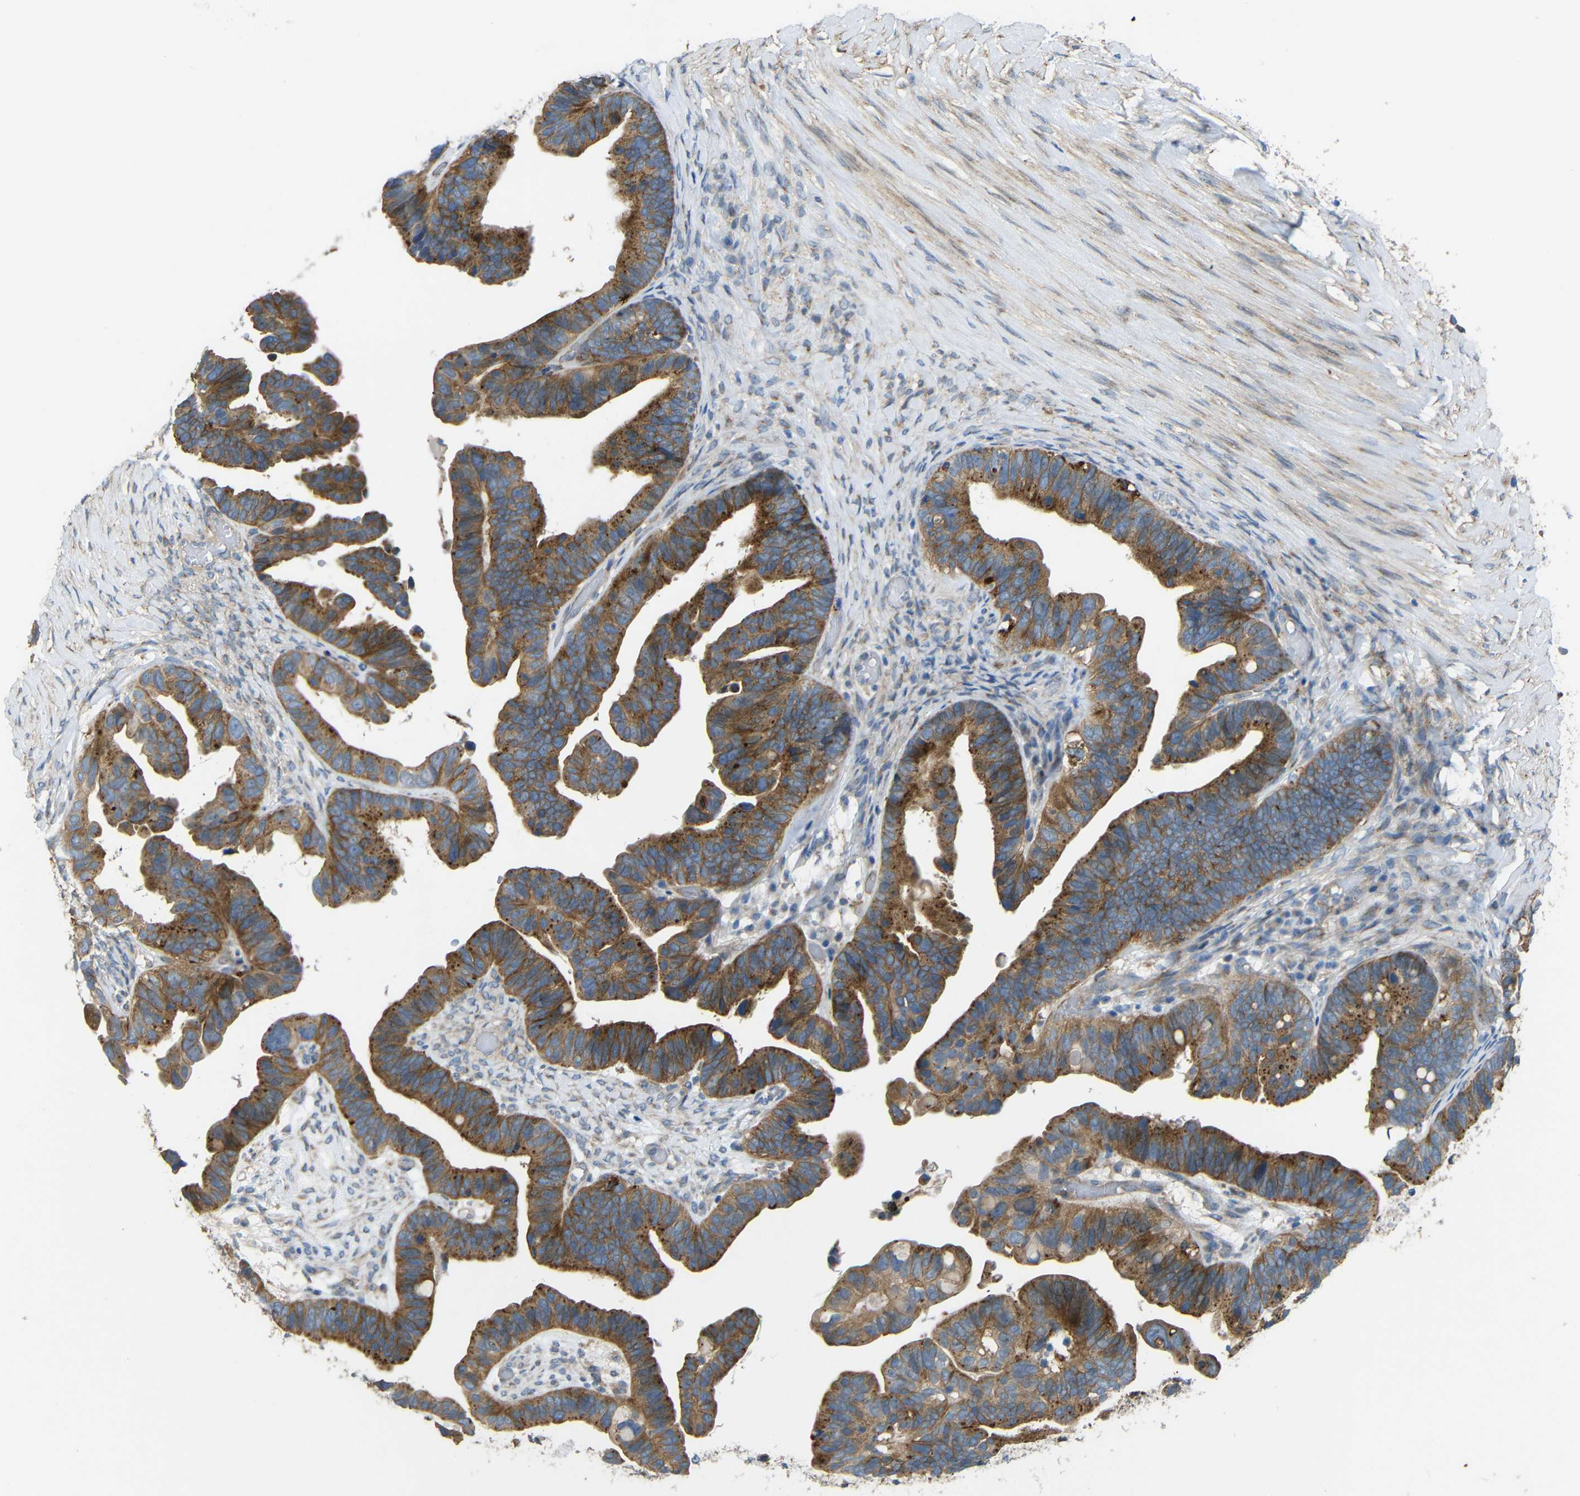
{"staining": {"intensity": "moderate", "quantity": ">75%", "location": "cytoplasmic/membranous"}, "tissue": "ovarian cancer", "cell_type": "Tumor cells", "image_type": "cancer", "snomed": [{"axis": "morphology", "description": "Cystadenocarcinoma, serous, NOS"}, {"axis": "topography", "description": "Ovary"}], "caption": "Protein staining reveals moderate cytoplasmic/membranous staining in approximately >75% of tumor cells in ovarian serous cystadenocarcinoma. (Stains: DAB in brown, nuclei in blue, Microscopy: brightfield microscopy at high magnification).", "gene": "SYPL1", "patient": {"sex": "female", "age": 56}}